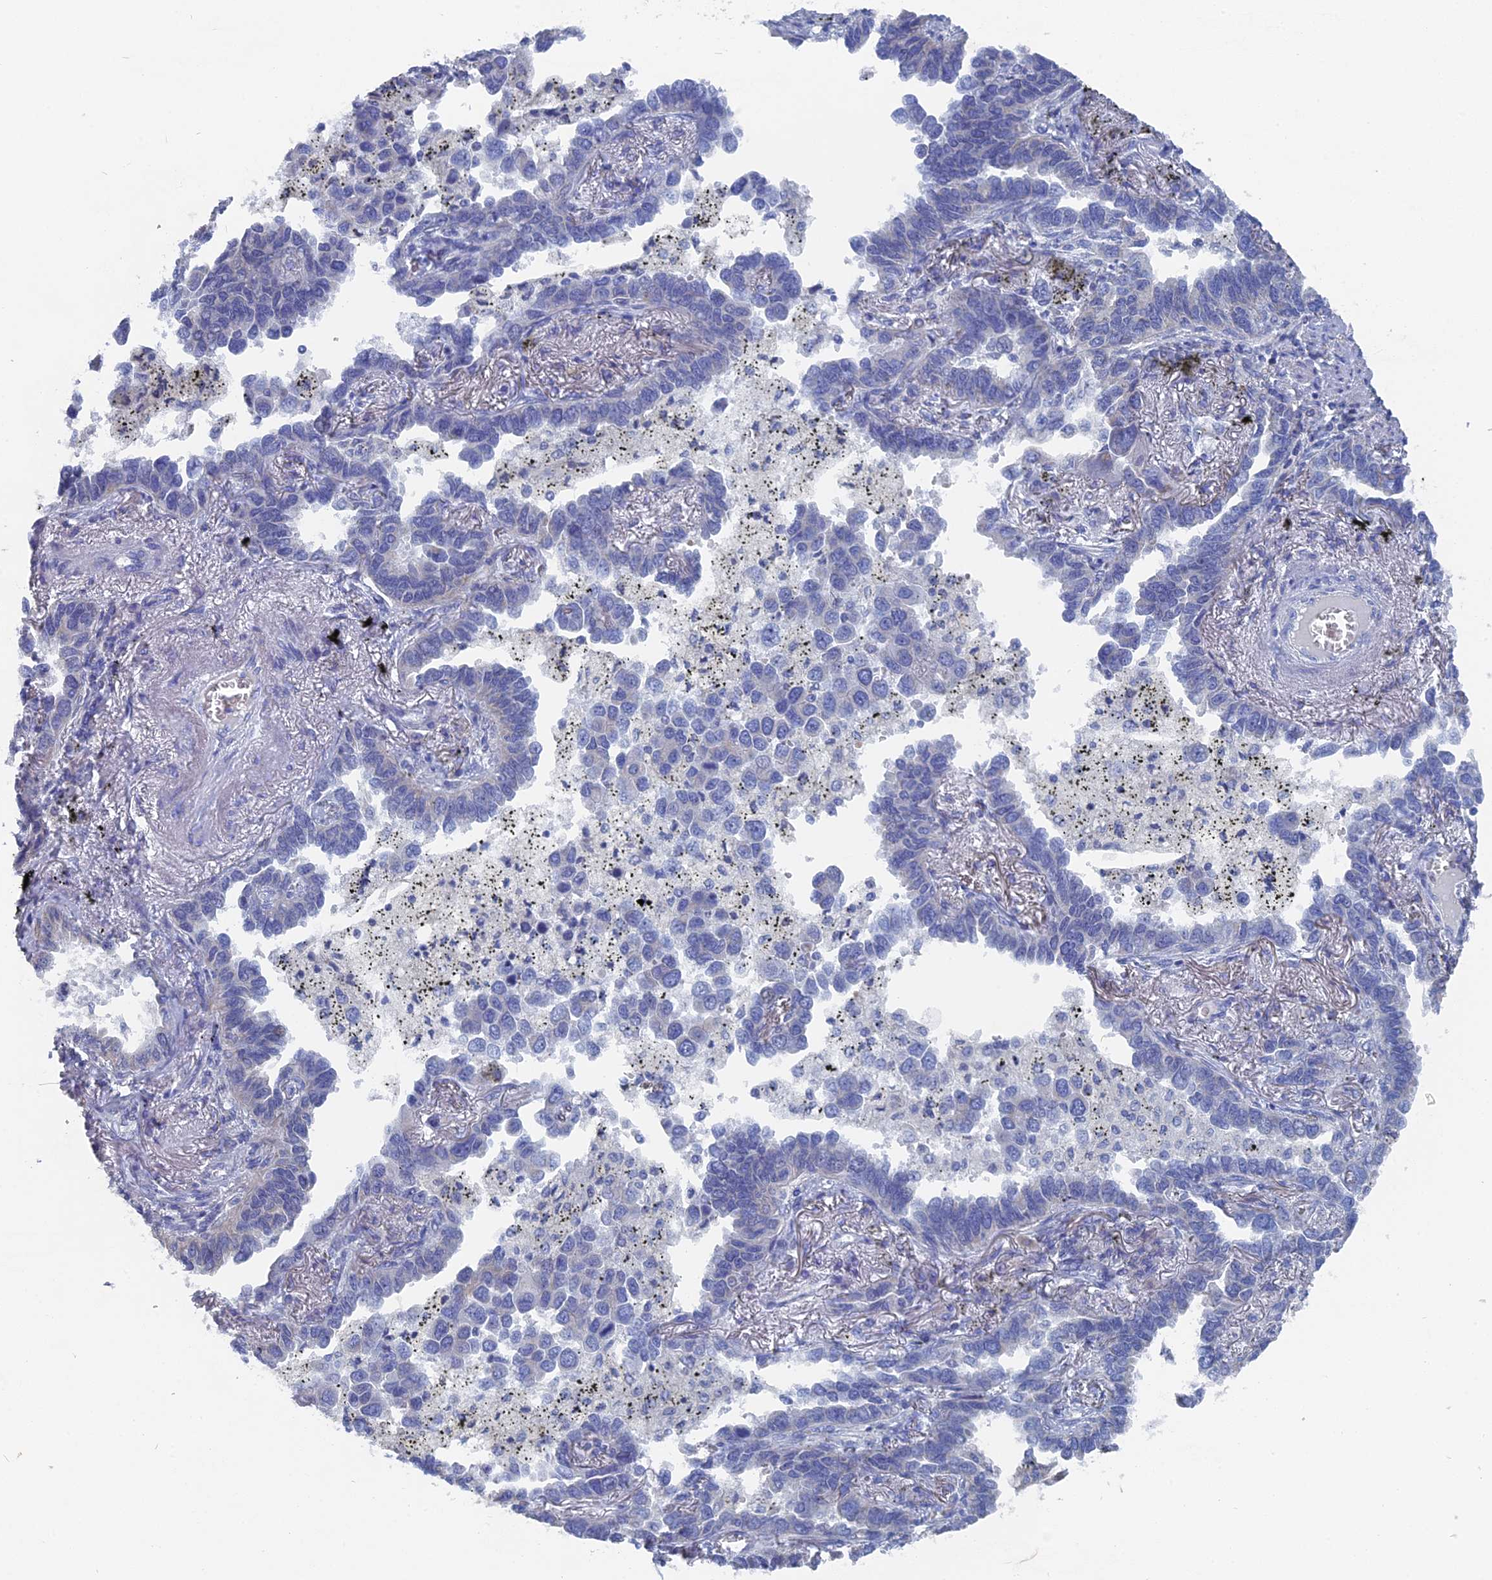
{"staining": {"intensity": "negative", "quantity": "none", "location": "none"}, "tissue": "lung cancer", "cell_type": "Tumor cells", "image_type": "cancer", "snomed": [{"axis": "morphology", "description": "Adenocarcinoma, NOS"}, {"axis": "topography", "description": "Lung"}], "caption": "Immunohistochemical staining of lung cancer (adenocarcinoma) displays no significant staining in tumor cells.", "gene": "HIGD1A", "patient": {"sex": "male", "age": 67}}